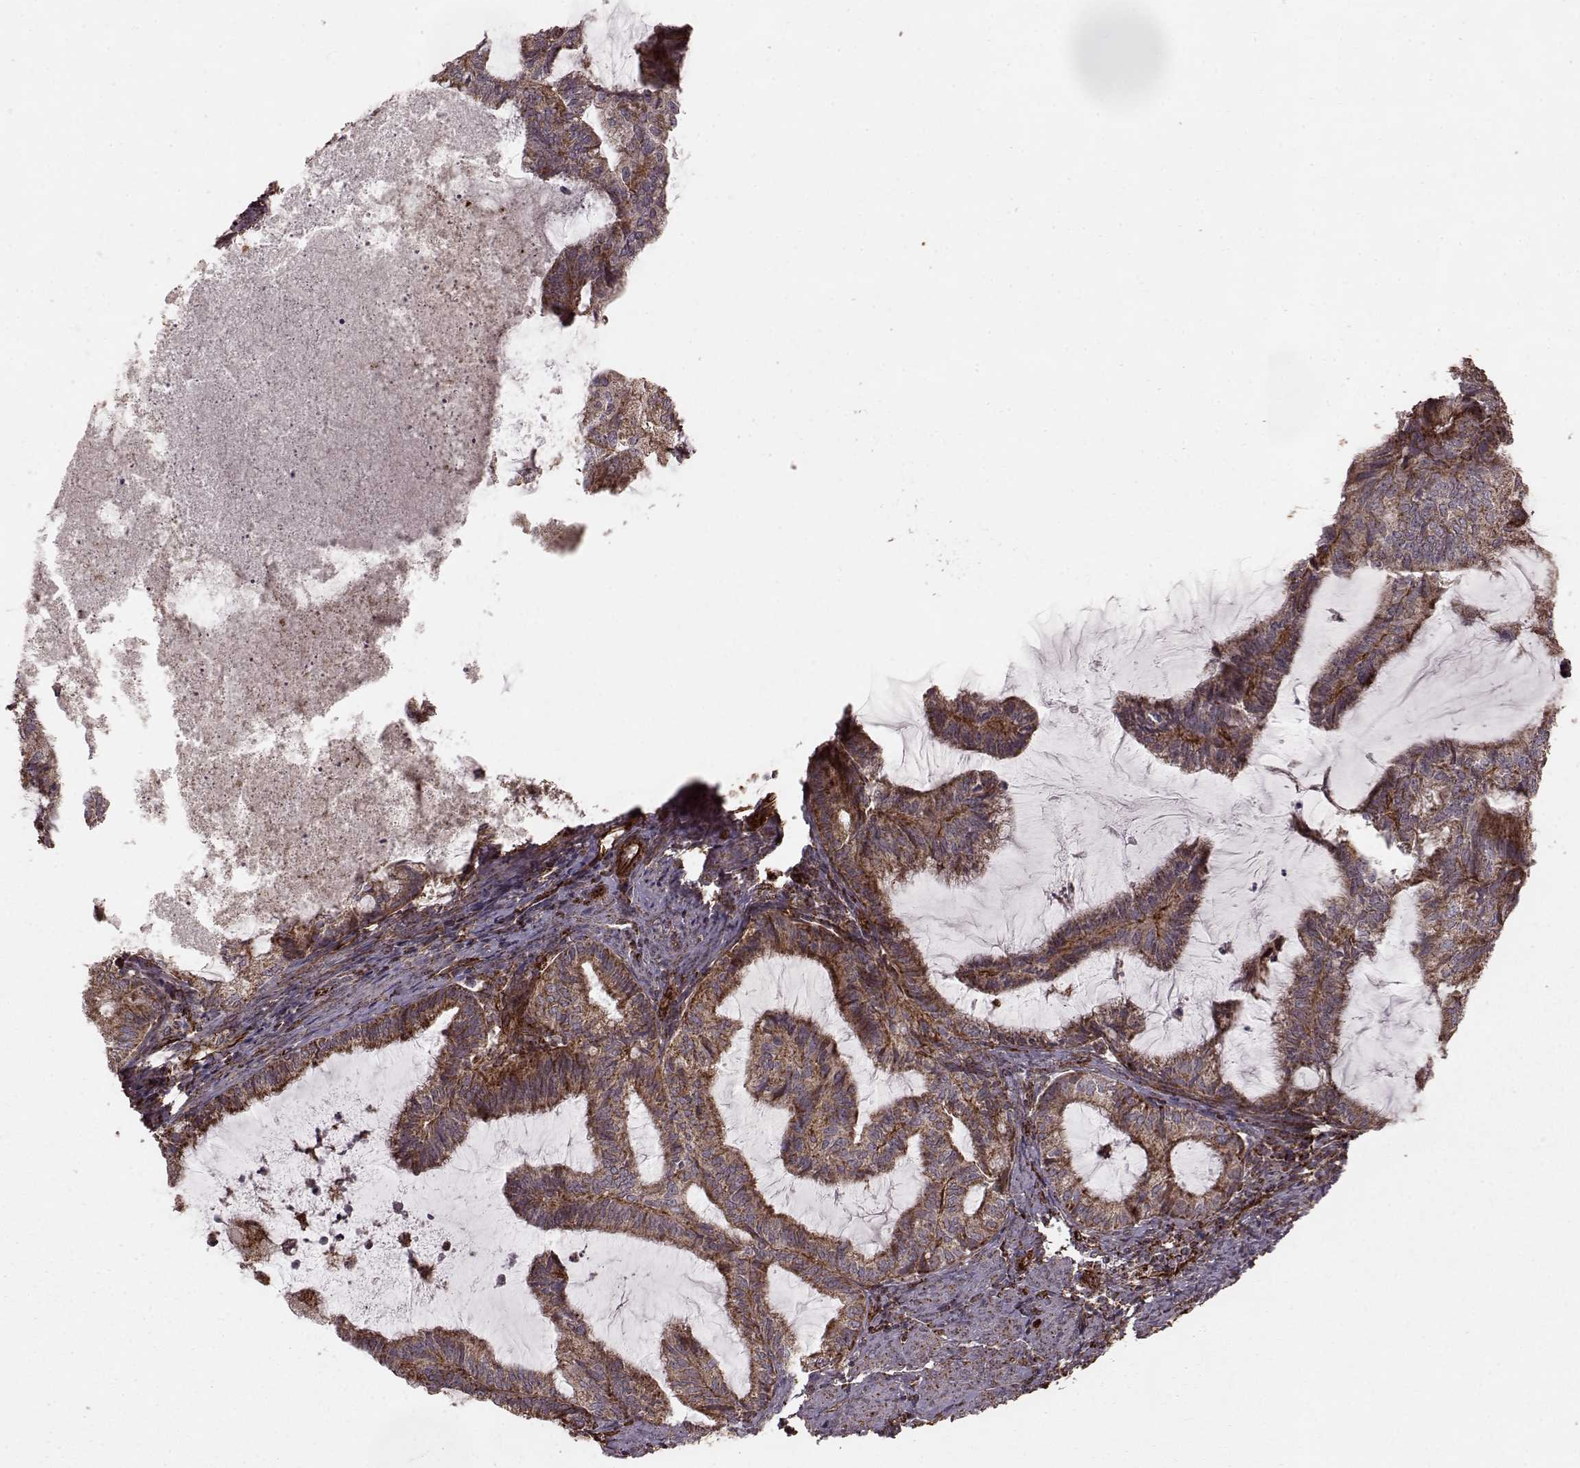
{"staining": {"intensity": "strong", "quantity": "25%-75%", "location": "cytoplasmic/membranous"}, "tissue": "endometrial cancer", "cell_type": "Tumor cells", "image_type": "cancer", "snomed": [{"axis": "morphology", "description": "Adenocarcinoma, NOS"}, {"axis": "topography", "description": "Endometrium"}], "caption": "Endometrial cancer (adenocarcinoma) tissue demonstrates strong cytoplasmic/membranous expression in about 25%-75% of tumor cells, visualized by immunohistochemistry. (brown staining indicates protein expression, while blue staining denotes nuclei).", "gene": "FXN", "patient": {"sex": "female", "age": 86}}